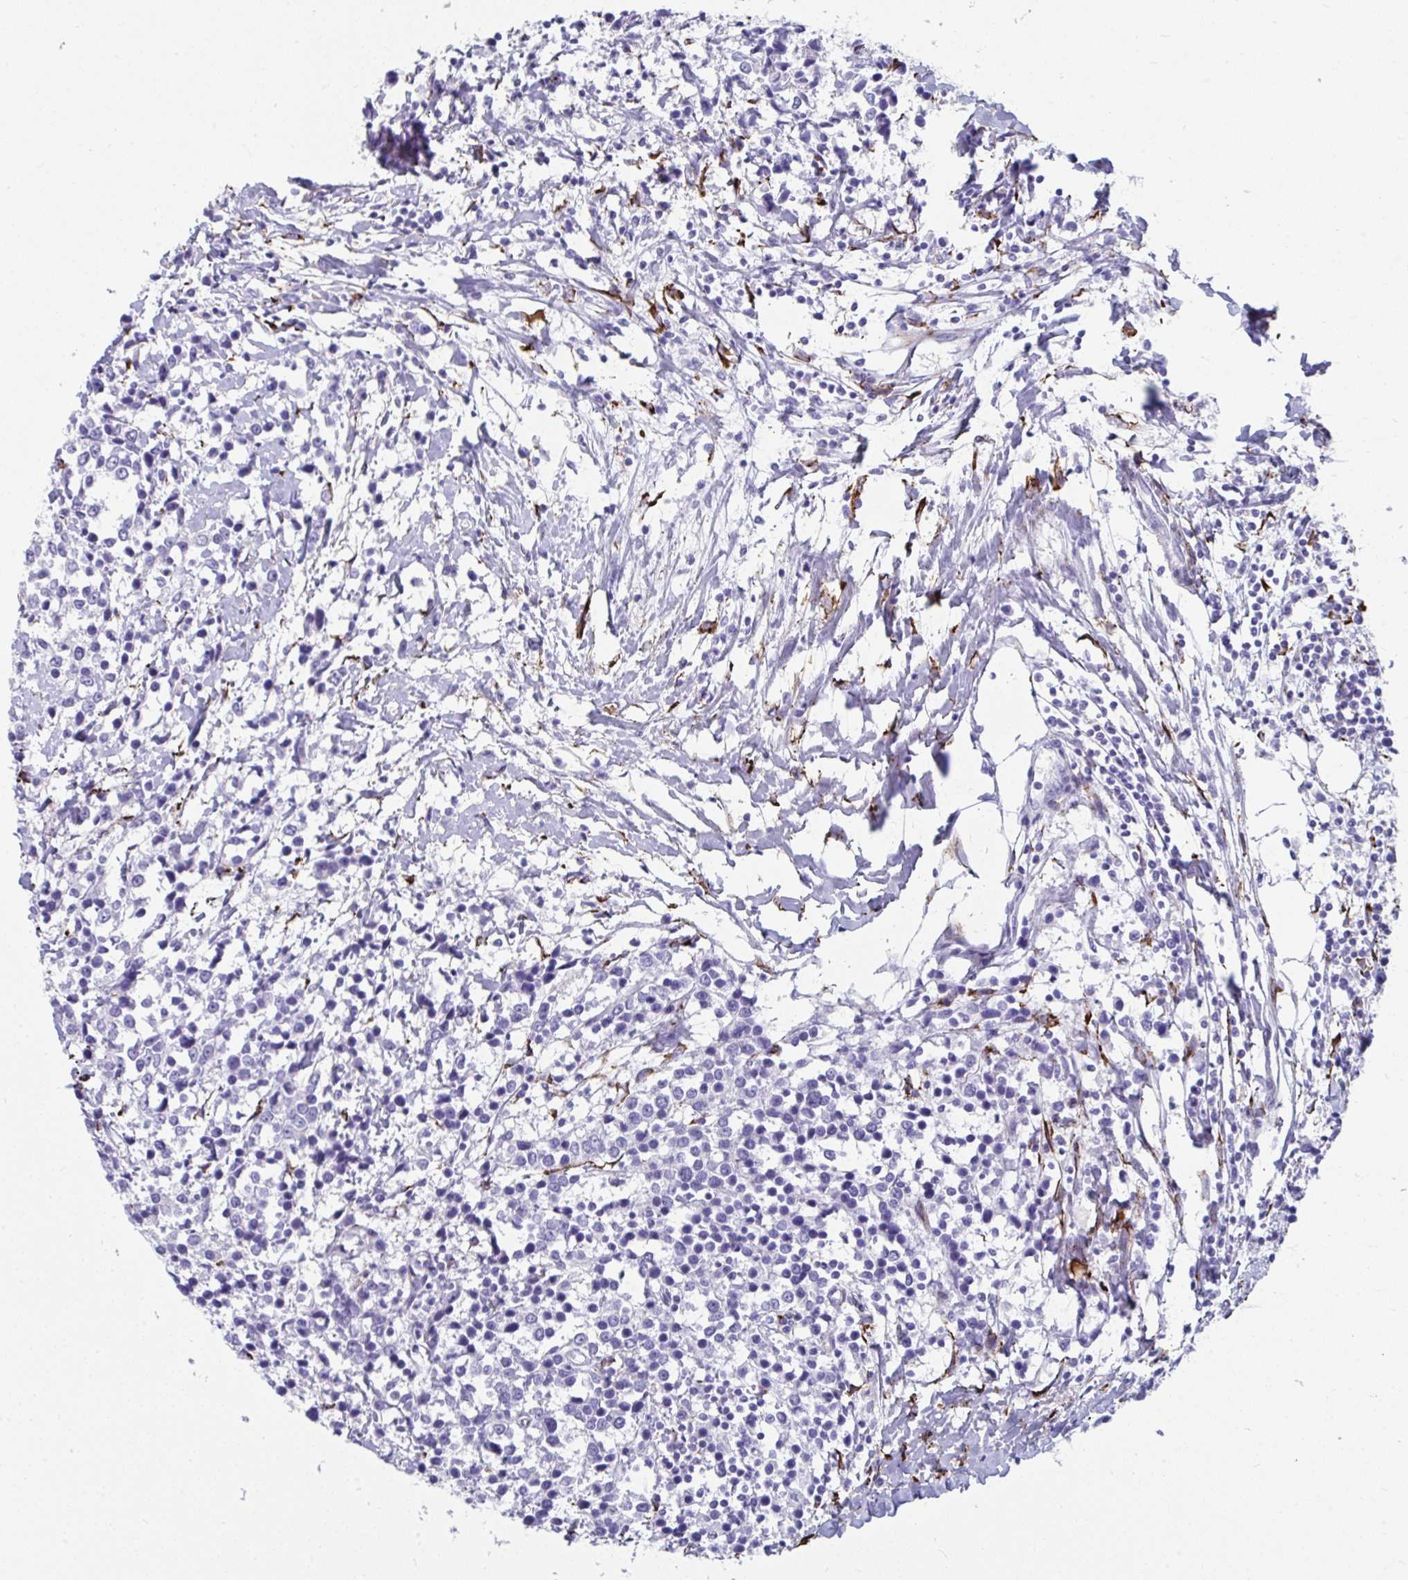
{"staining": {"intensity": "negative", "quantity": "none", "location": "none"}, "tissue": "breast cancer", "cell_type": "Tumor cells", "image_type": "cancer", "snomed": [{"axis": "morphology", "description": "Duct carcinoma"}, {"axis": "topography", "description": "Breast"}], "caption": "Breast cancer stained for a protein using immunohistochemistry (IHC) shows no staining tumor cells.", "gene": "GRXCR2", "patient": {"sex": "female", "age": 80}}